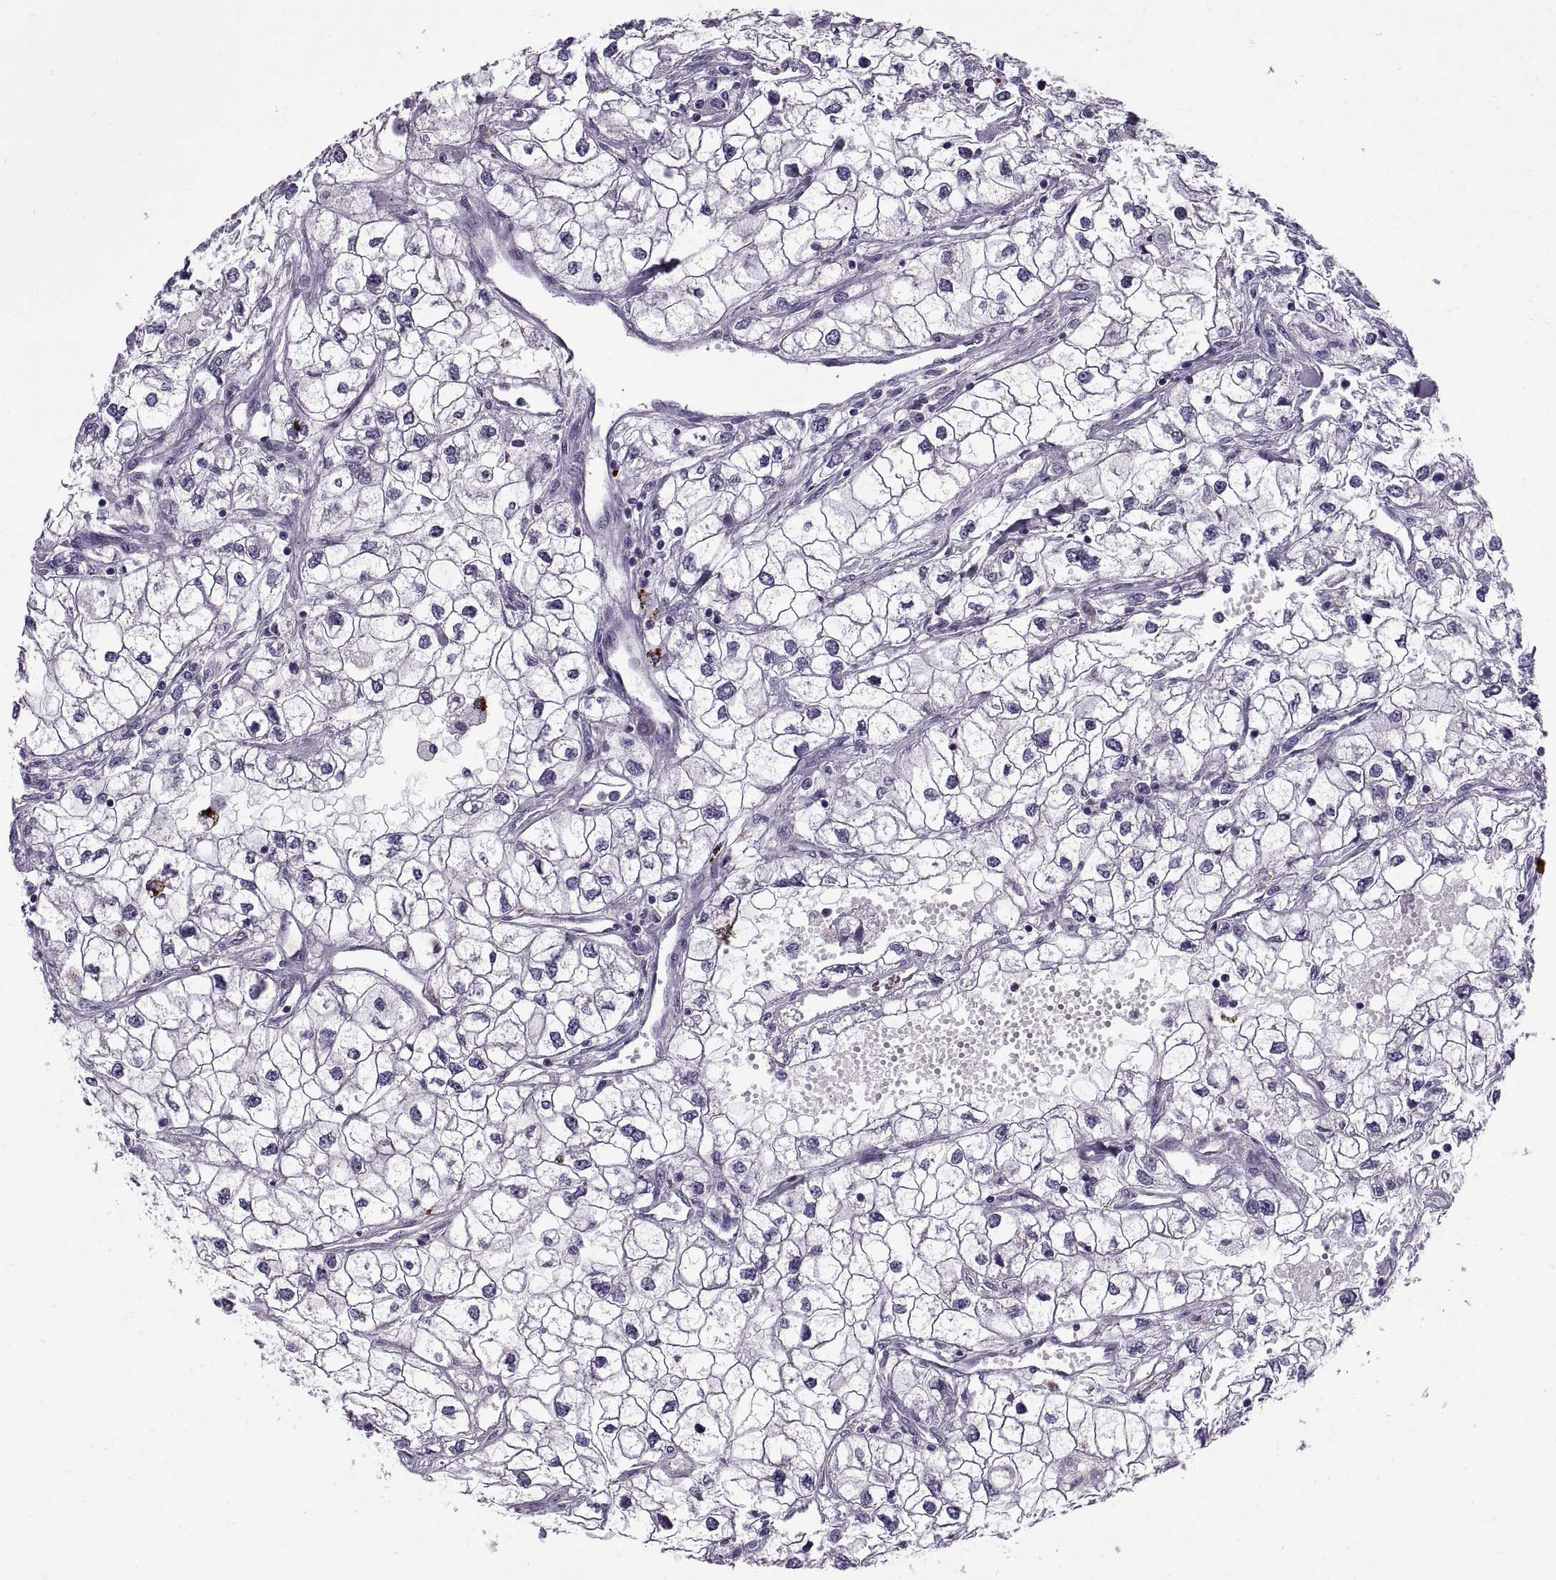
{"staining": {"intensity": "negative", "quantity": "none", "location": "none"}, "tissue": "renal cancer", "cell_type": "Tumor cells", "image_type": "cancer", "snomed": [{"axis": "morphology", "description": "Adenocarcinoma, NOS"}, {"axis": "topography", "description": "Kidney"}], "caption": "Immunohistochemistry (IHC) of human renal cancer displays no staining in tumor cells.", "gene": "CALCR", "patient": {"sex": "male", "age": 59}}